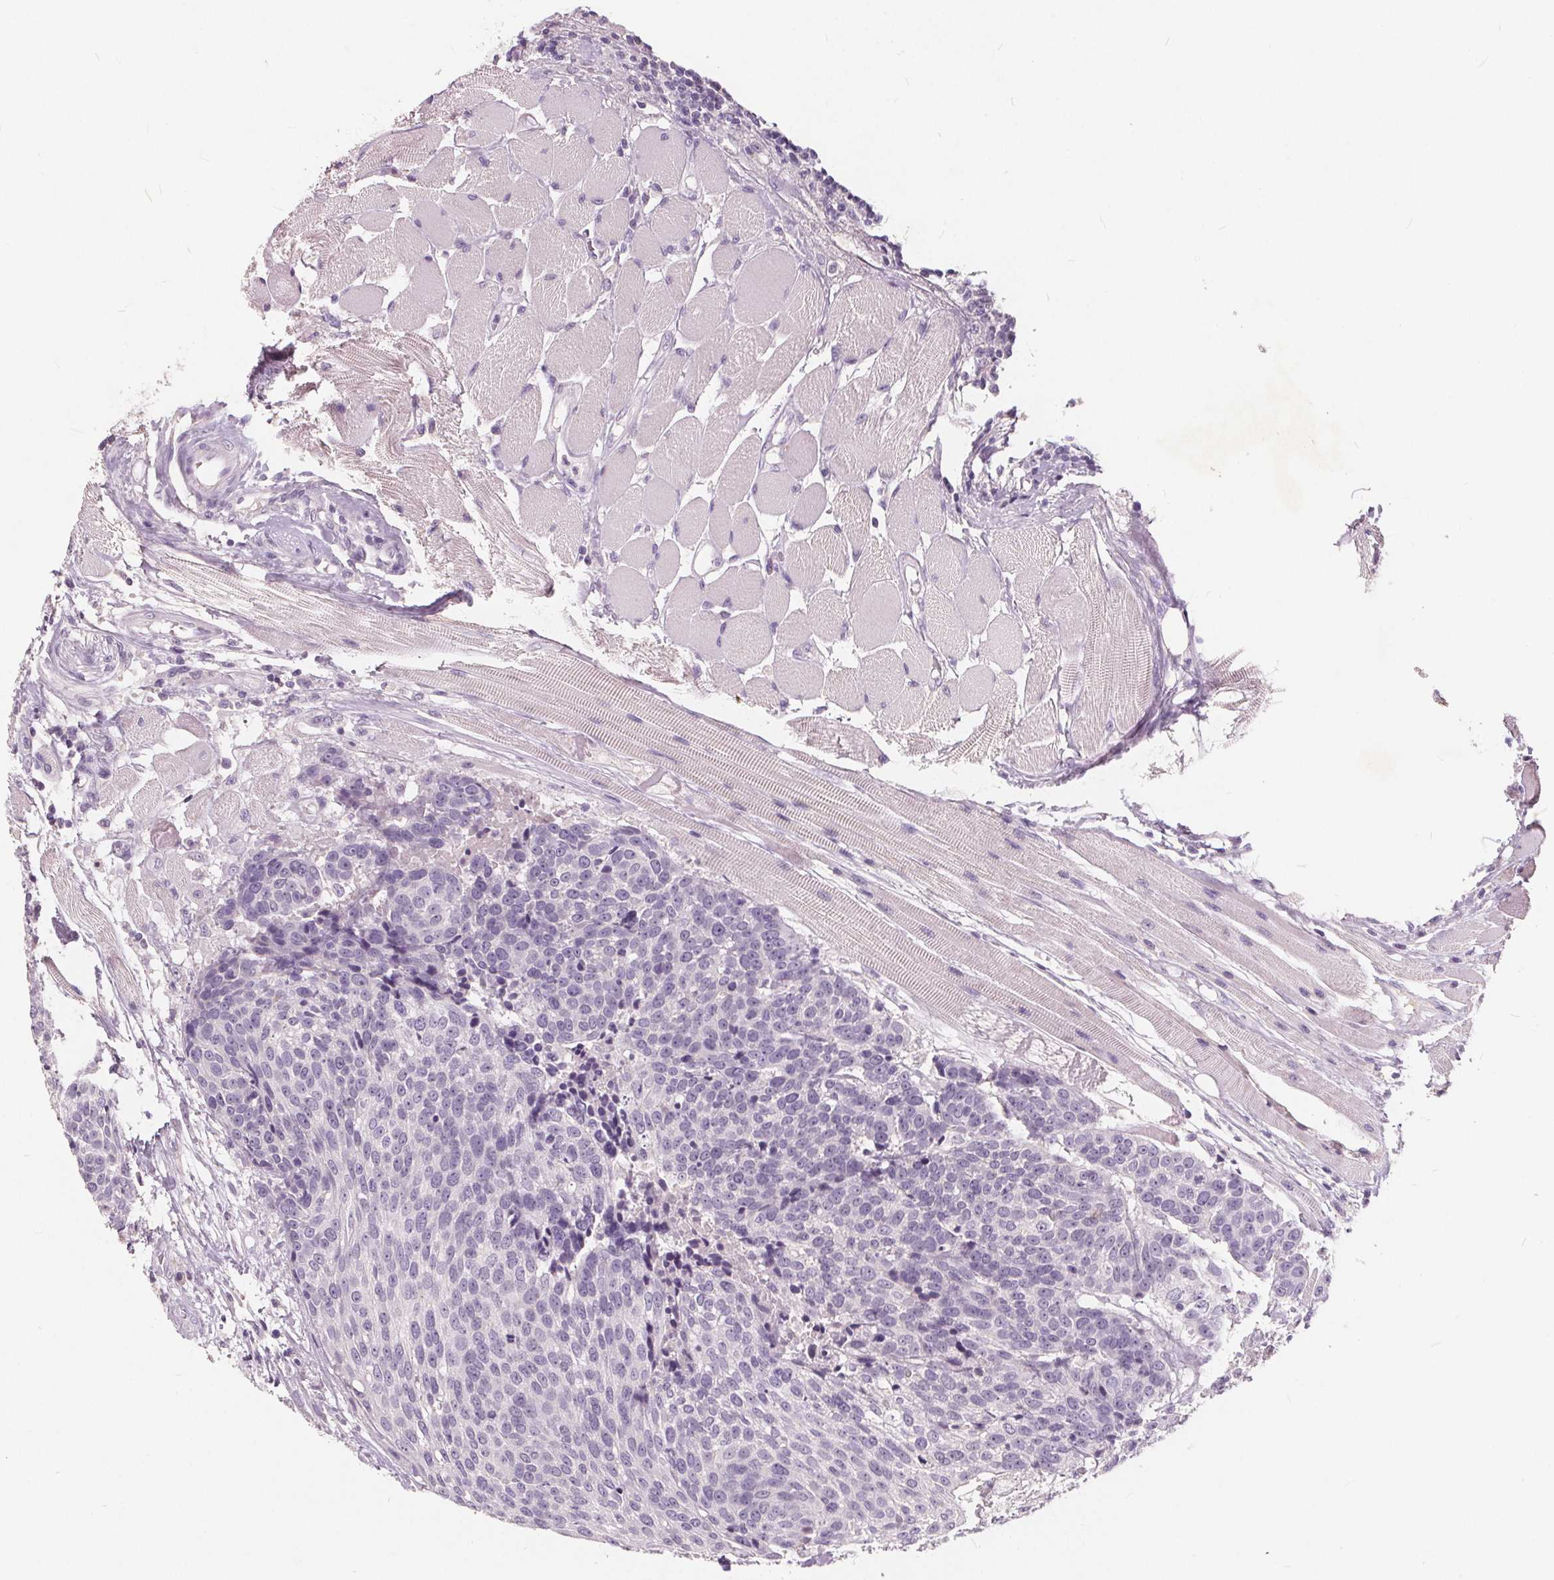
{"staining": {"intensity": "negative", "quantity": "none", "location": "none"}, "tissue": "head and neck cancer", "cell_type": "Tumor cells", "image_type": "cancer", "snomed": [{"axis": "morphology", "description": "Squamous cell carcinoma, NOS"}, {"axis": "topography", "description": "Oral tissue"}, {"axis": "topography", "description": "Head-Neck"}], "caption": "Tumor cells are negative for protein expression in human head and neck cancer (squamous cell carcinoma).", "gene": "PLA2G2E", "patient": {"sex": "male", "age": 64}}